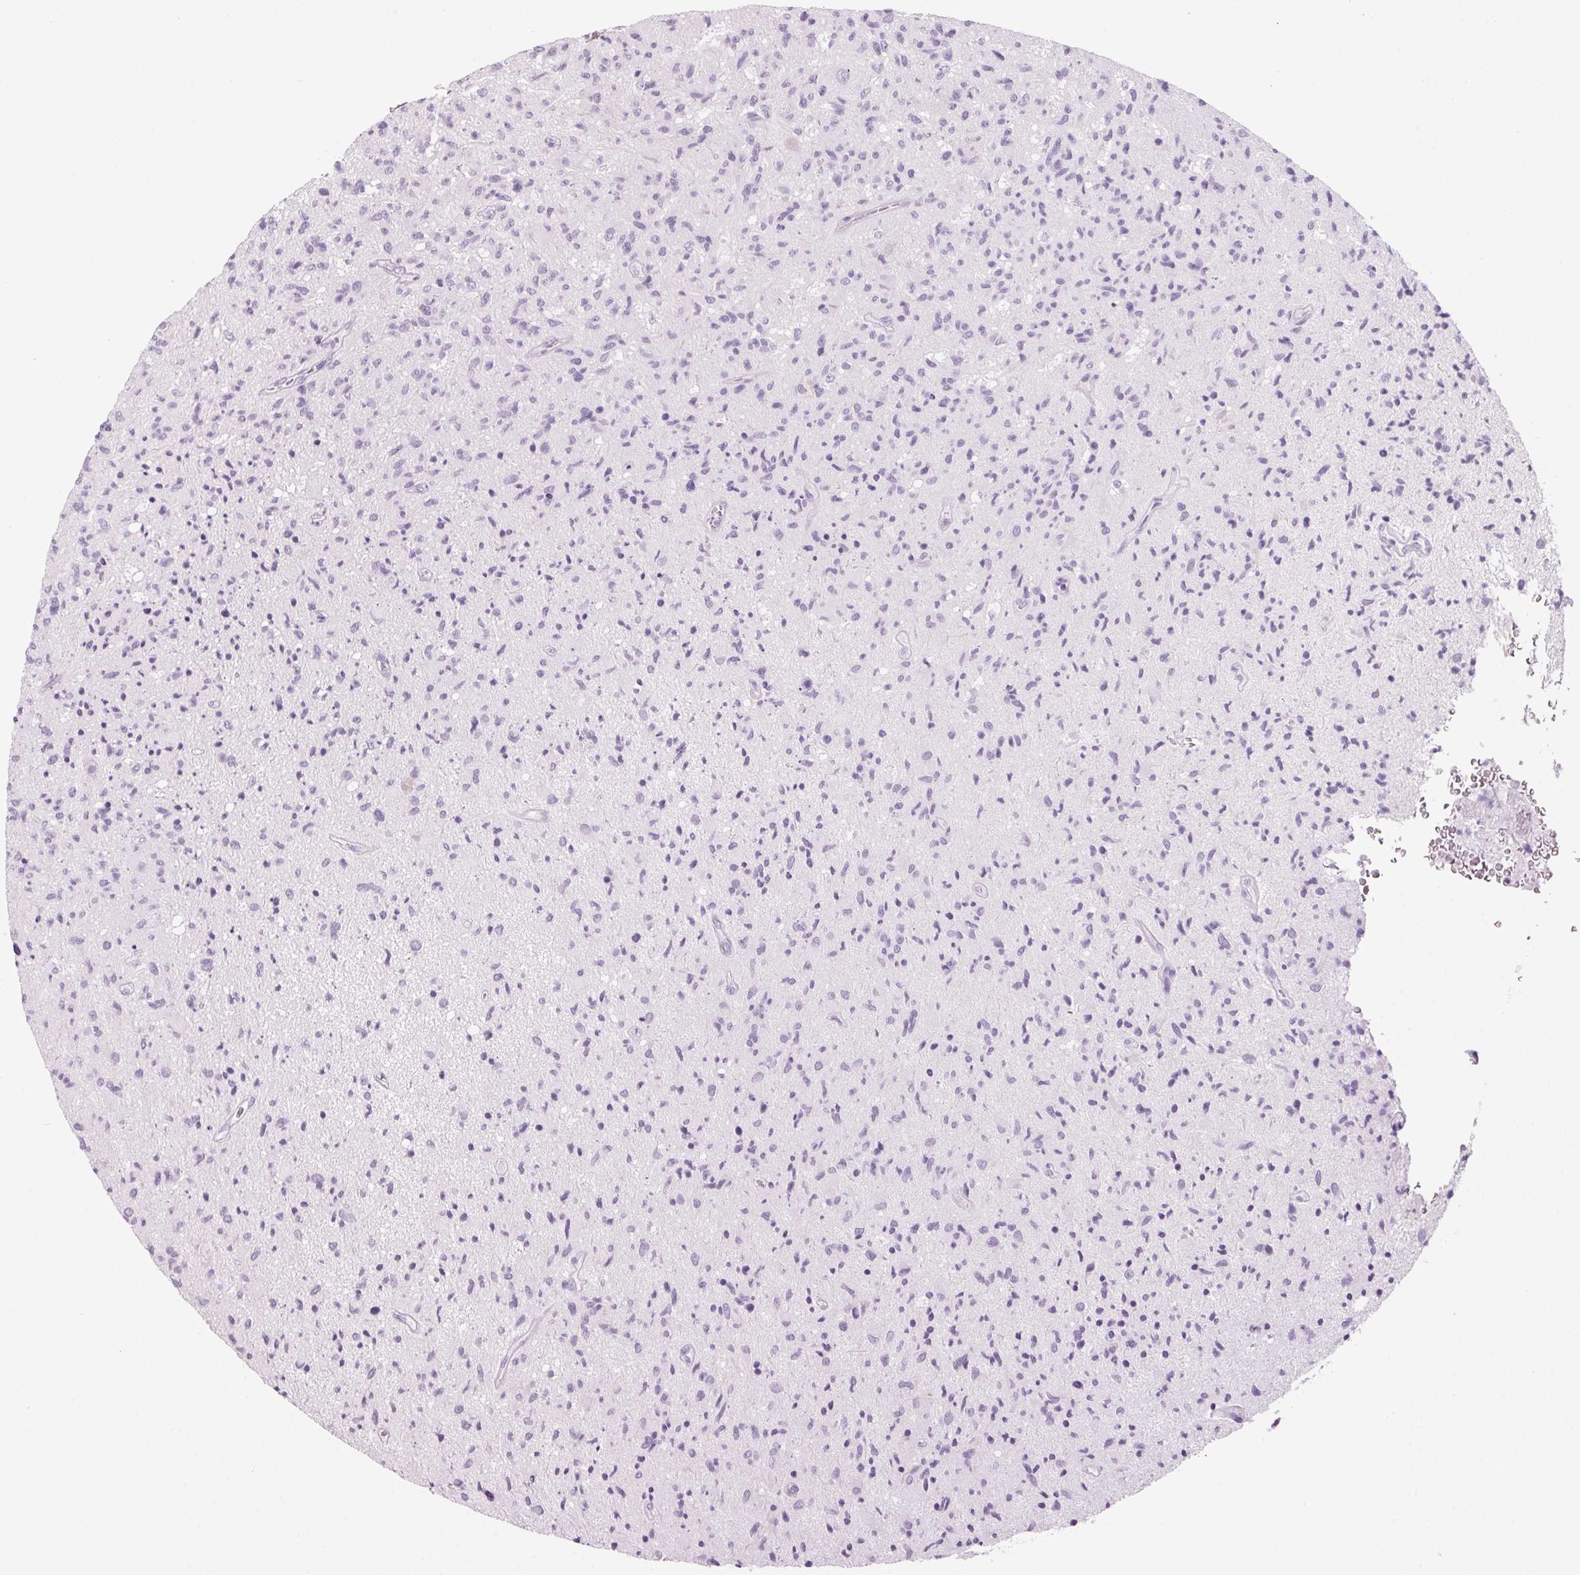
{"staining": {"intensity": "negative", "quantity": "none", "location": "none"}, "tissue": "glioma", "cell_type": "Tumor cells", "image_type": "cancer", "snomed": [{"axis": "morphology", "description": "Glioma, malignant, High grade"}, {"axis": "topography", "description": "Brain"}], "caption": "Histopathology image shows no protein positivity in tumor cells of glioma tissue. (Stains: DAB immunohistochemistry (IHC) with hematoxylin counter stain, Microscopy: brightfield microscopy at high magnification).", "gene": "PPP1R1A", "patient": {"sex": "male", "age": 54}}